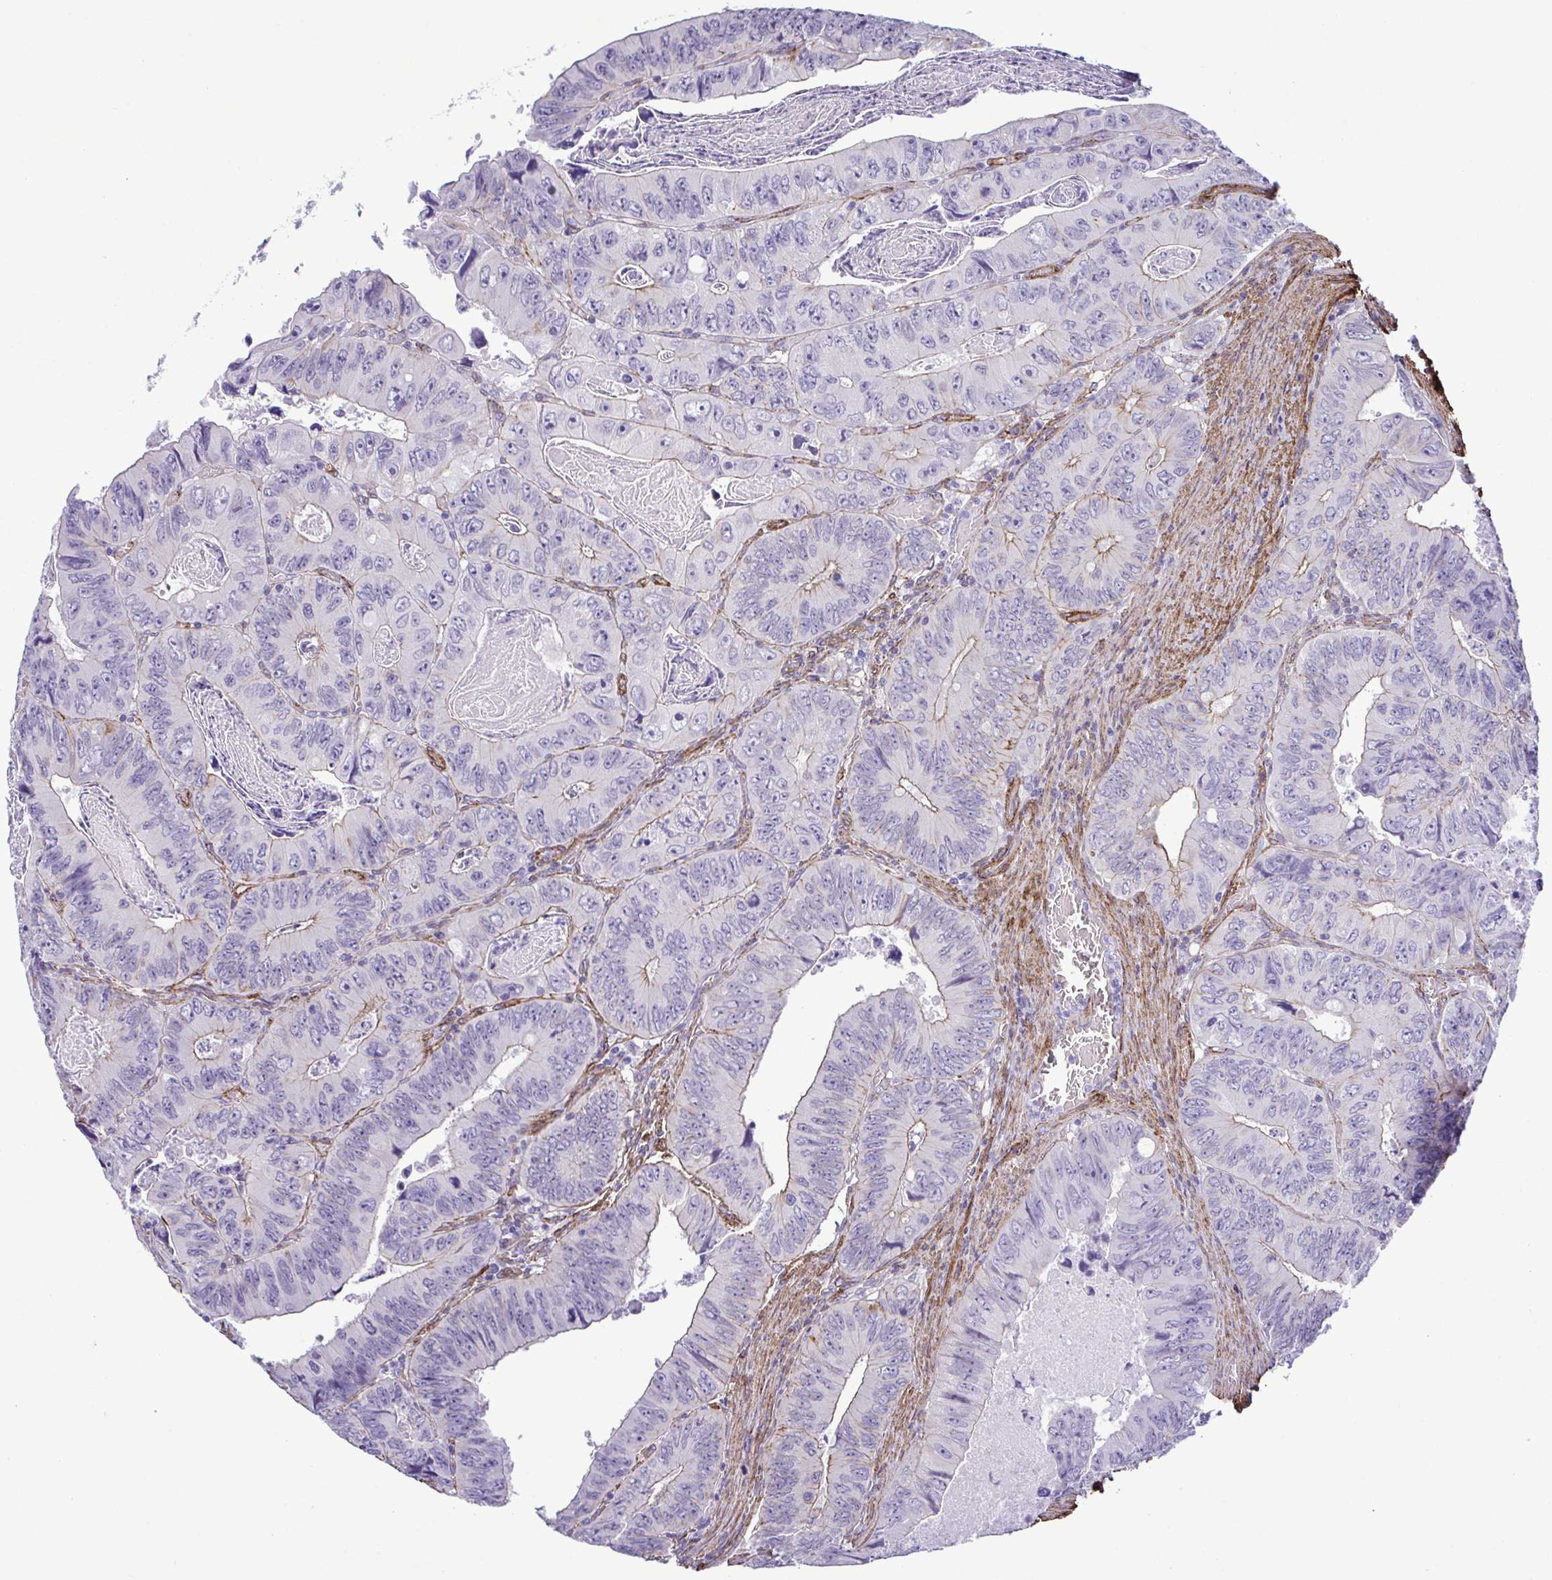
{"staining": {"intensity": "moderate", "quantity": "<25%", "location": "cytoplasmic/membranous"}, "tissue": "colorectal cancer", "cell_type": "Tumor cells", "image_type": "cancer", "snomed": [{"axis": "morphology", "description": "Adenocarcinoma, NOS"}, {"axis": "topography", "description": "Colon"}], "caption": "DAB immunohistochemical staining of colorectal cancer (adenocarcinoma) exhibits moderate cytoplasmic/membranous protein positivity in approximately <25% of tumor cells.", "gene": "SYNPO2L", "patient": {"sex": "female", "age": 84}}